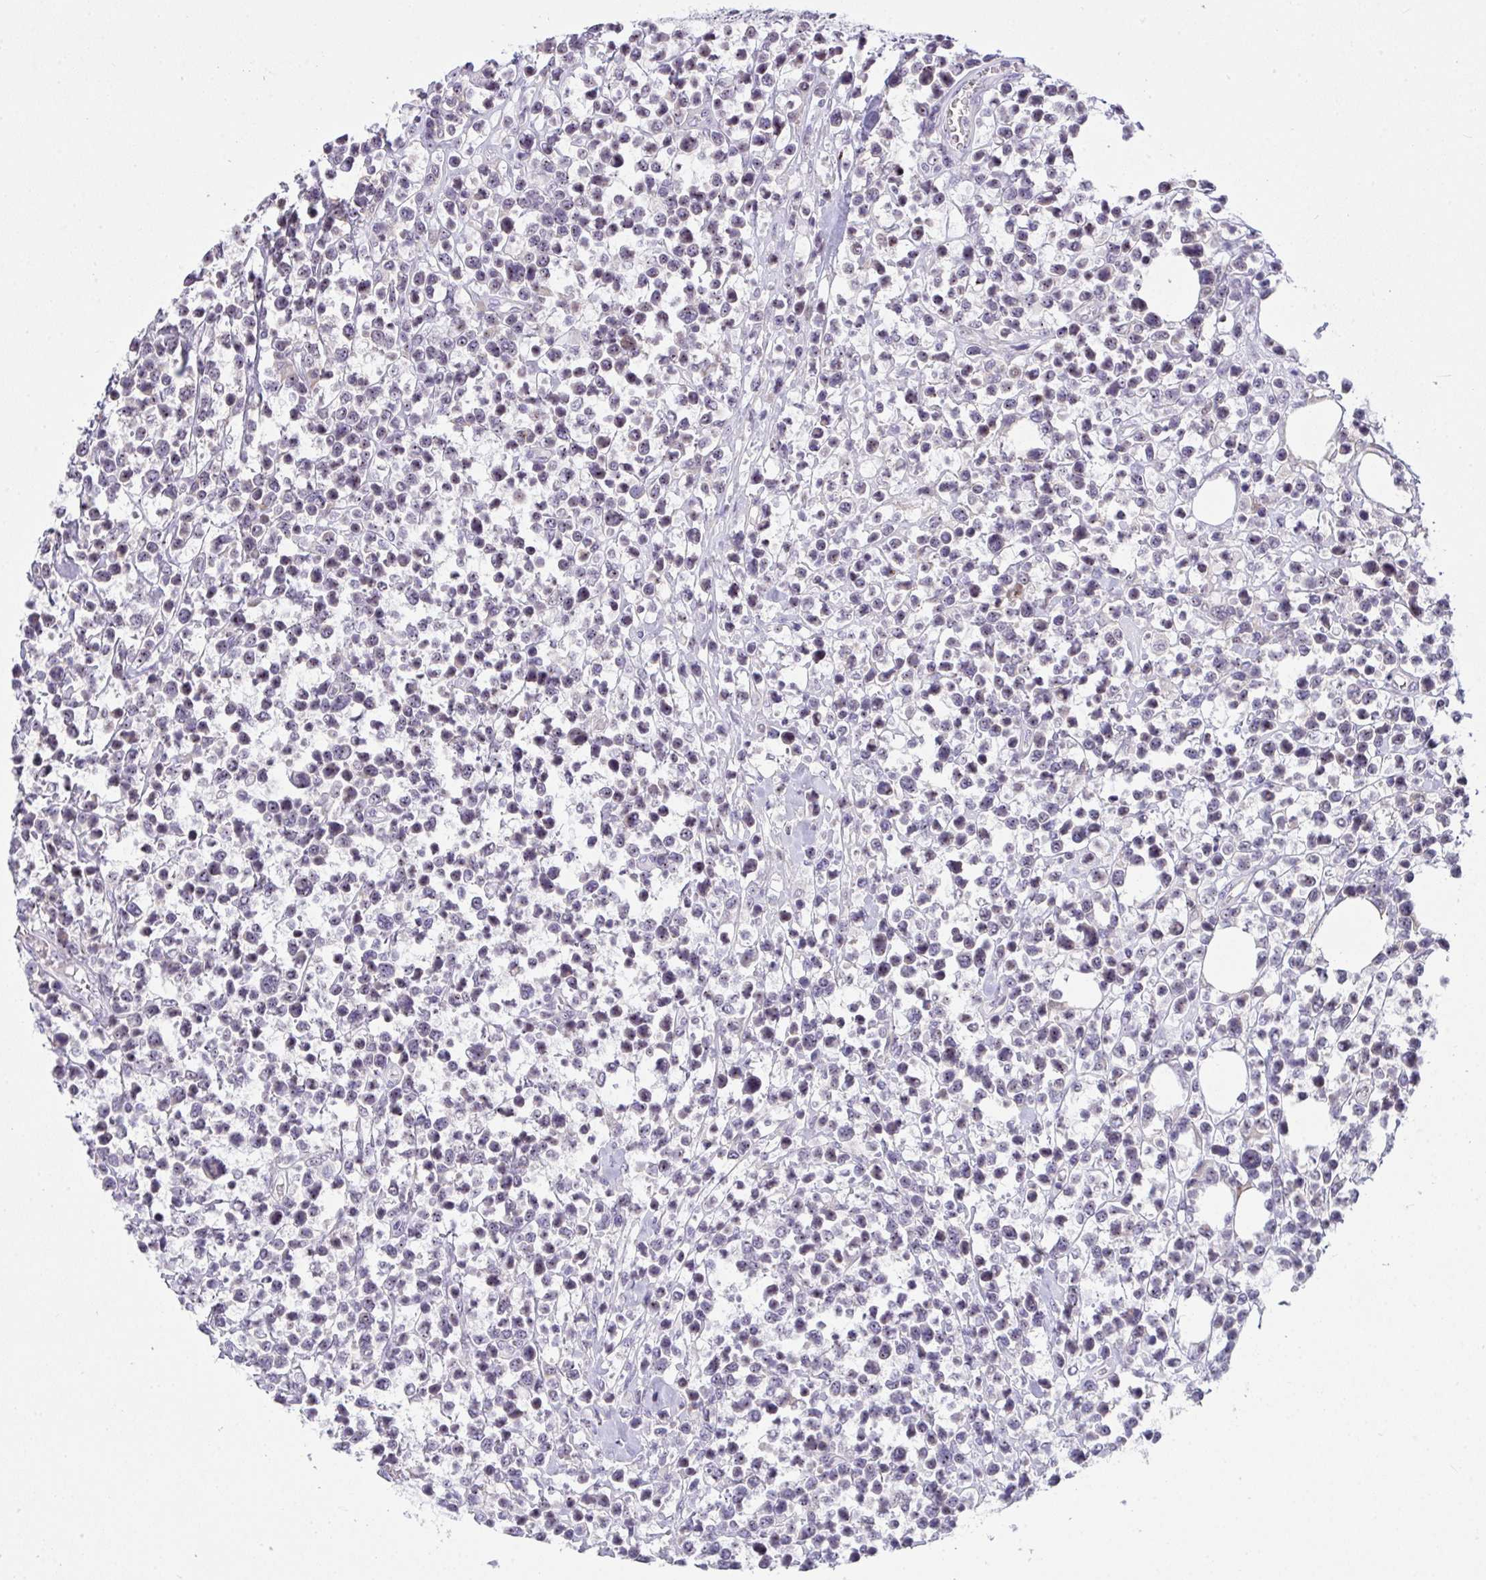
{"staining": {"intensity": "negative", "quantity": "none", "location": "none"}, "tissue": "lymphoma", "cell_type": "Tumor cells", "image_type": "cancer", "snomed": [{"axis": "morphology", "description": "Malignant lymphoma, non-Hodgkin's type, Low grade"}, {"axis": "topography", "description": "Lymph node"}], "caption": "Protein analysis of lymphoma exhibits no significant expression in tumor cells.", "gene": "NT5C1A", "patient": {"sex": "male", "age": 60}}